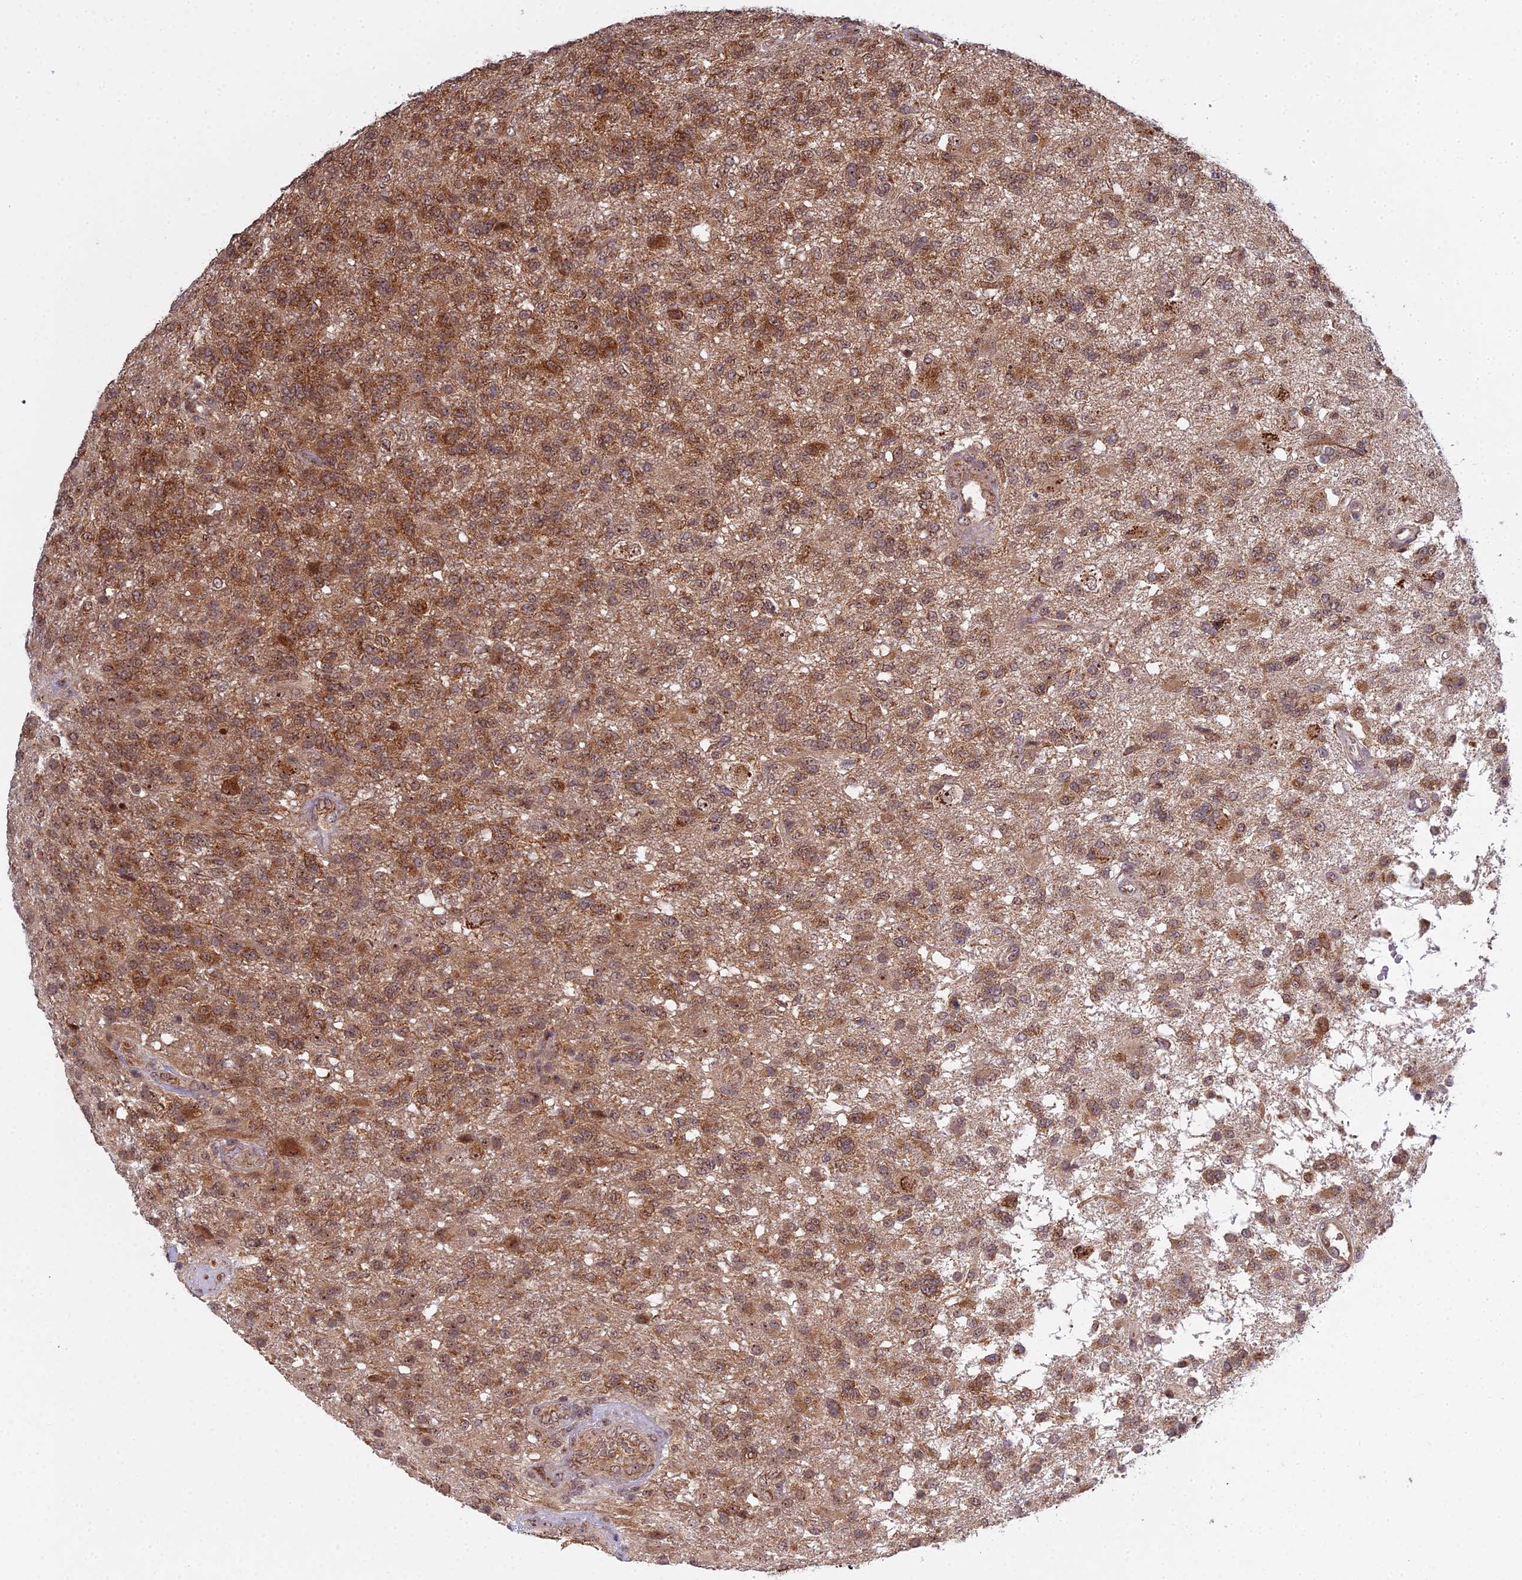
{"staining": {"intensity": "moderate", "quantity": ">75%", "location": "cytoplasmic/membranous,nuclear"}, "tissue": "glioma", "cell_type": "Tumor cells", "image_type": "cancer", "snomed": [{"axis": "morphology", "description": "Glioma, malignant, High grade"}, {"axis": "topography", "description": "Brain"}], "caption": "Glioma stained for a protein (brown) shows moderate cytoplasmic/membranous and nuclear positive staining in about >75% of tumor cells.", "gene": "MEOX1", "patient": {"sex": "male", "age": 56}}